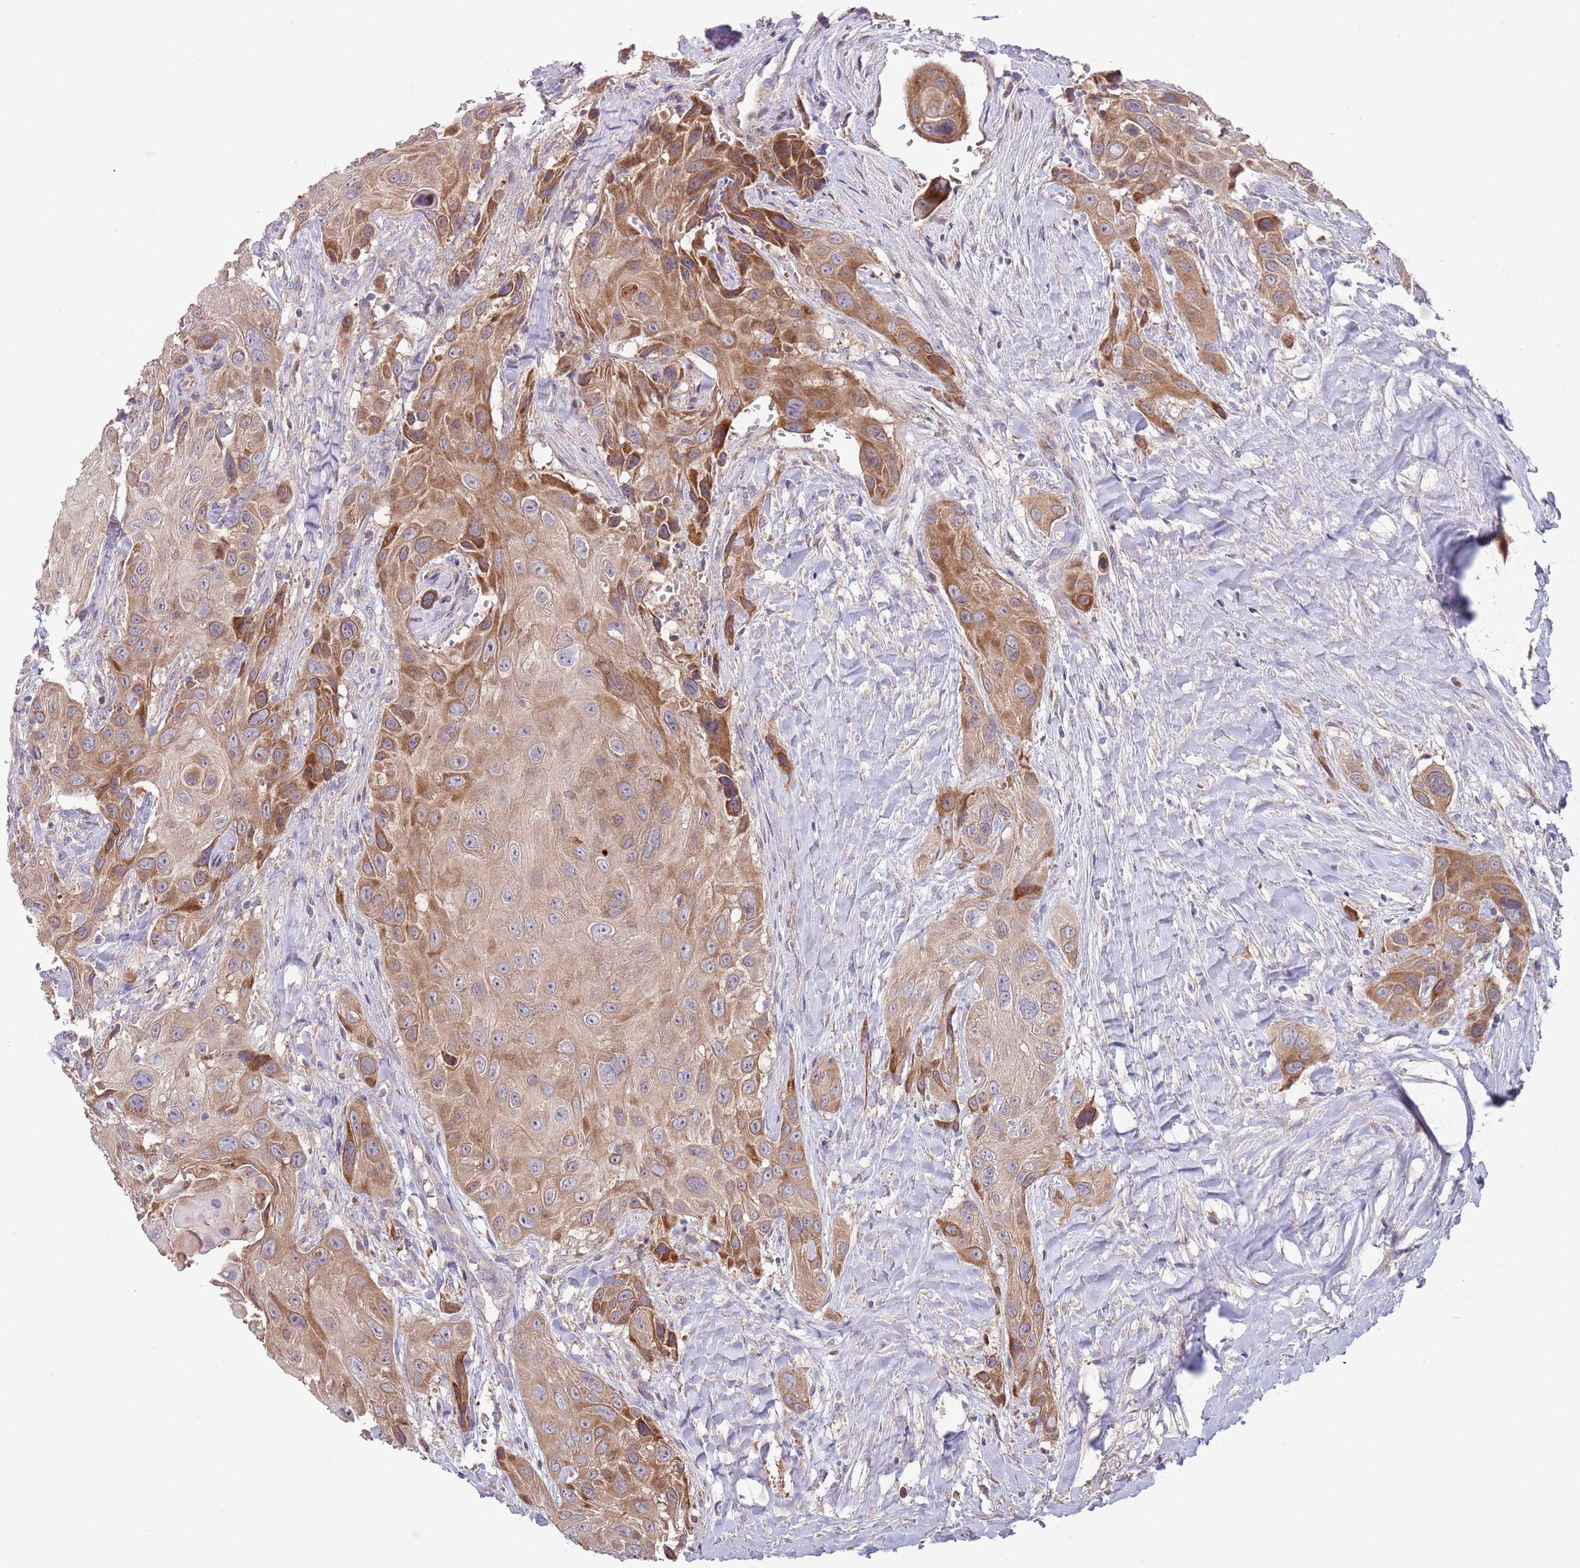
{"staining": {"intensity": "moderate", "quantity": ">75%", "location": "cytoplasmic/membranous"}, "tissue": "head and neck cancer", "cell_type": "Tumor cells", "image_type": "cancer", "snomed": [{"axis": "morphology", "description": "Squamous cell carcinoma, NOS"}, {"axis": "topography", "description": "Head-Neck"}], "caption": "Immunohistochemistry micrograph of neoplastic tissue: human head and neck cancer stained using immunohistochemistry (IHC) demonstrates medium levels of moderate protein expression localized specifically in the cytoplasmic/membranous of tumor cells, appearing as a cytoplasmic/membranous brown color.", "gene": "ABCC10", "patient": {"sex": "male", "age": 81}}